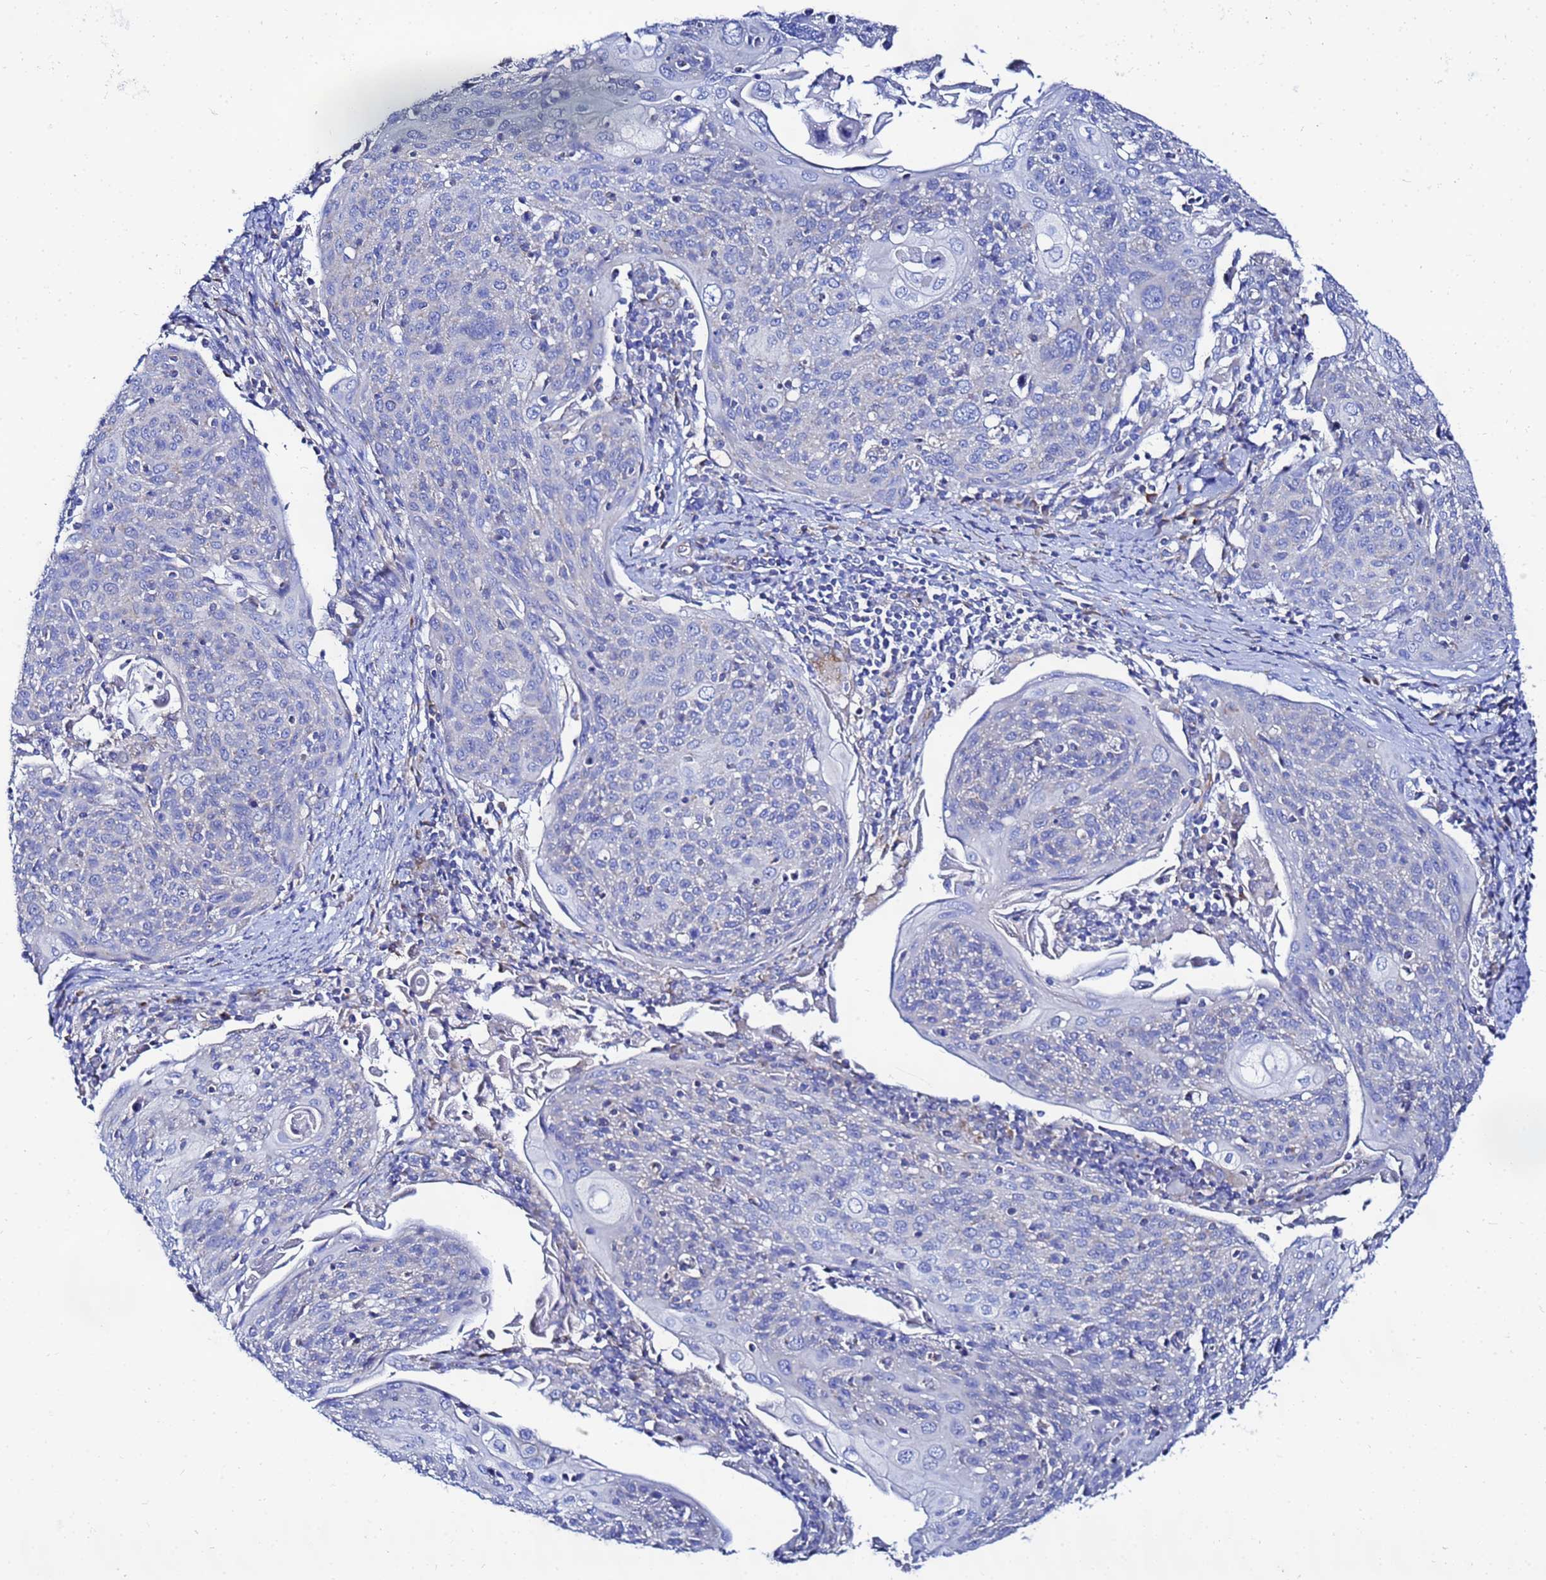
{"staining": {"intensity": "negative", "quantity": "none", "location": "none"}, "tissue": "cervical cancer", "cell_type": "Tumor cells", "image_type": "cancer", "snomed": [{"axis": "morphology", "description": "Squamous cell carcinoma, NOS"}, {"axis": "topography", "description": "Cervix"}], "caption": "Cervical squamous cell carcinoma was stained to show a protein in brown. There is no significant staining in tumor cells.", "gene": "FAHD2A", "patient": {"sex": "female", "age": 67}}